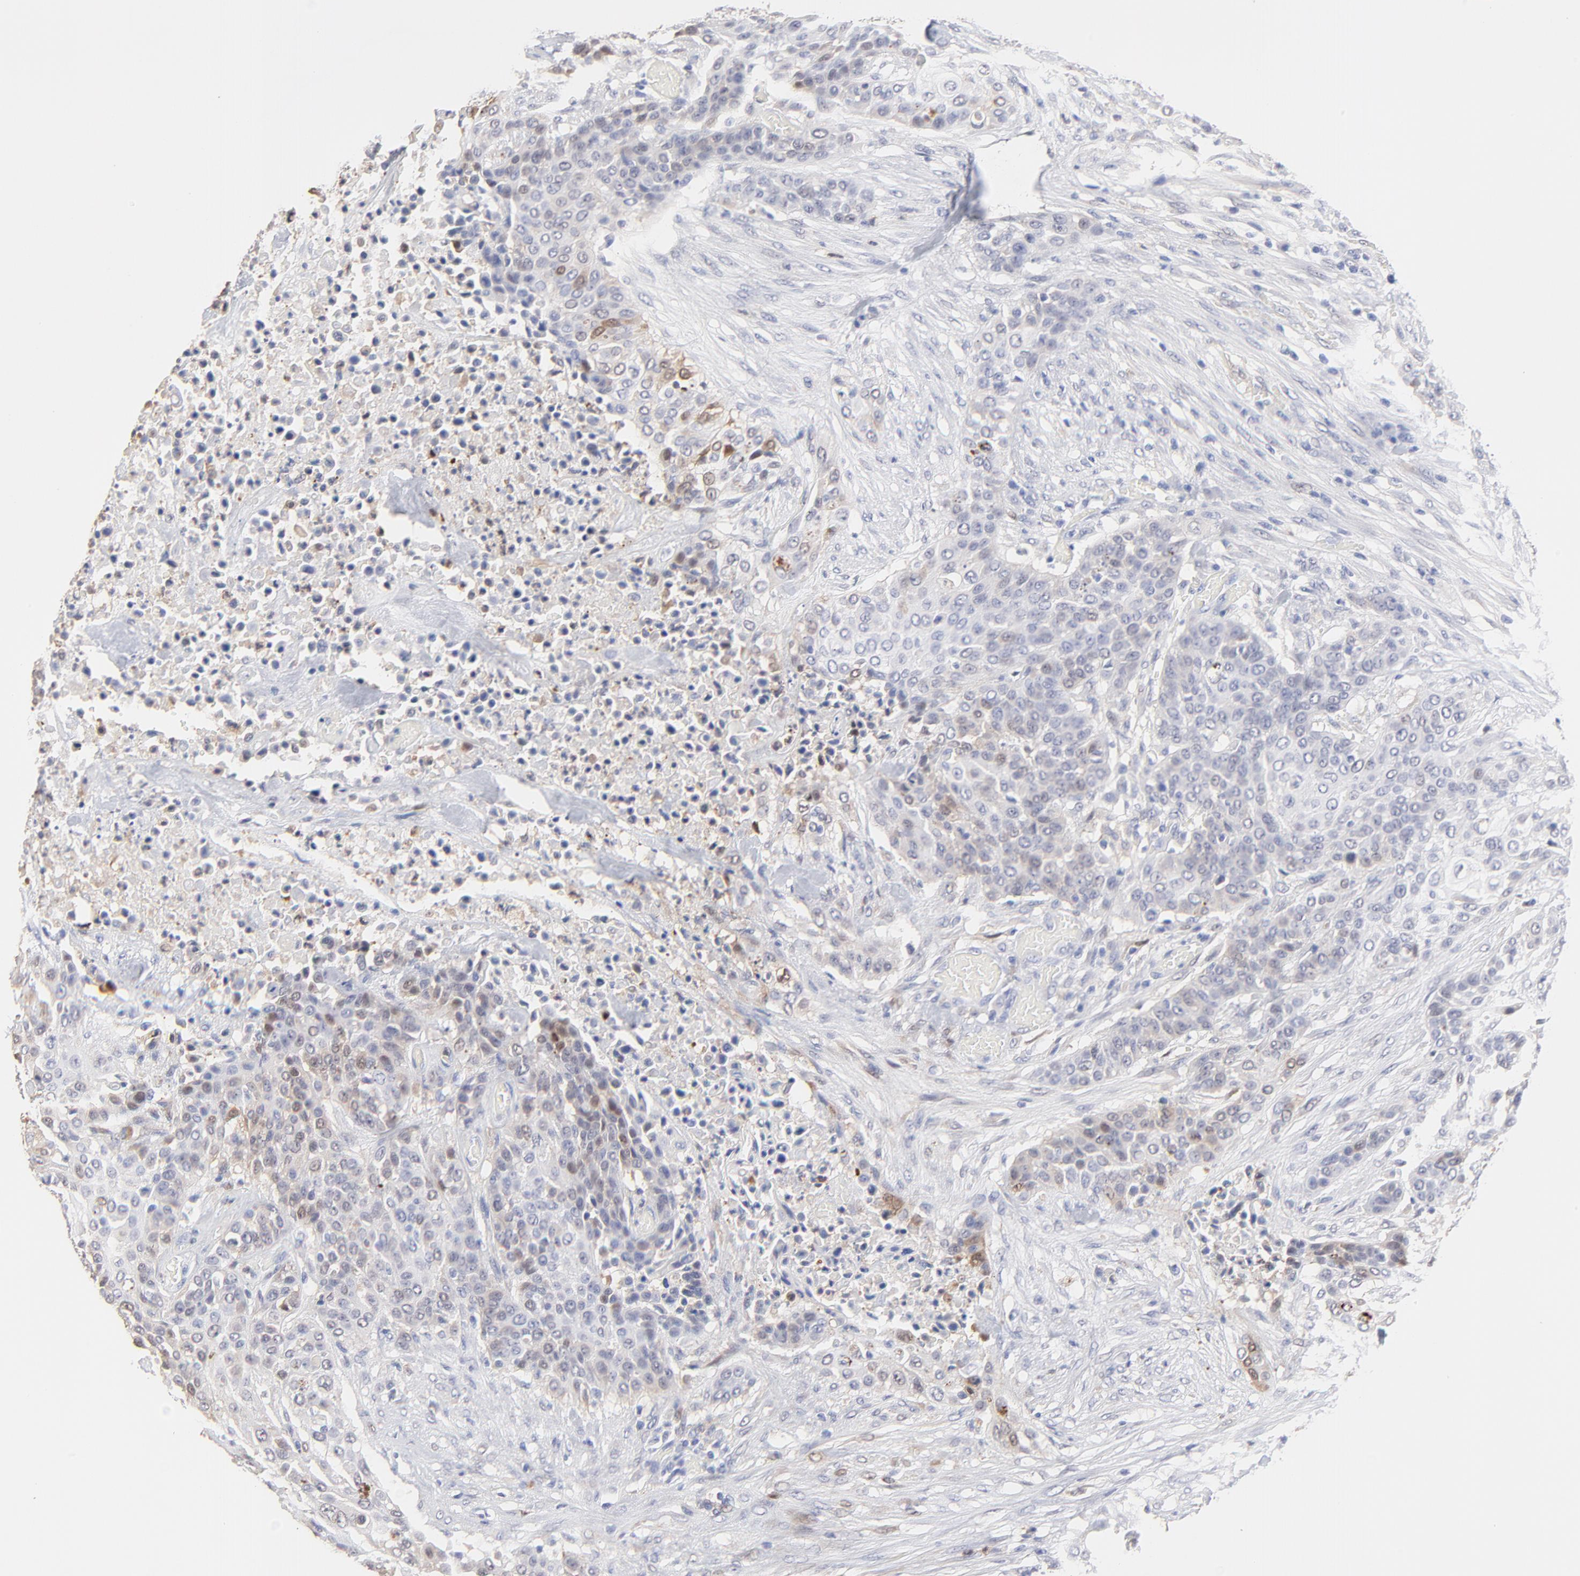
{"staining": {"intensity": "moderate", "quantity": "25%-75%", "location": "cytoplasmic/membranous,nuclear"}, "tissue": "urothelial cancer", "cell_type": "Tumor cells", "image_type": "cancer", "snomed": [{"axis": "morphology", "description": "Urothelial carcinoma, High grade"}, {"axis": "topography", "description": "Urinary bladder"}], "caption": "This is an image of IHC staining of urothelial carcinoma (high-grade), which shows moderate expression in the cytoplasmic/membranous and nuclear of tumor cells.", "gene": "SMARCA1", "patient": {"sex": "male", "age": 74}}